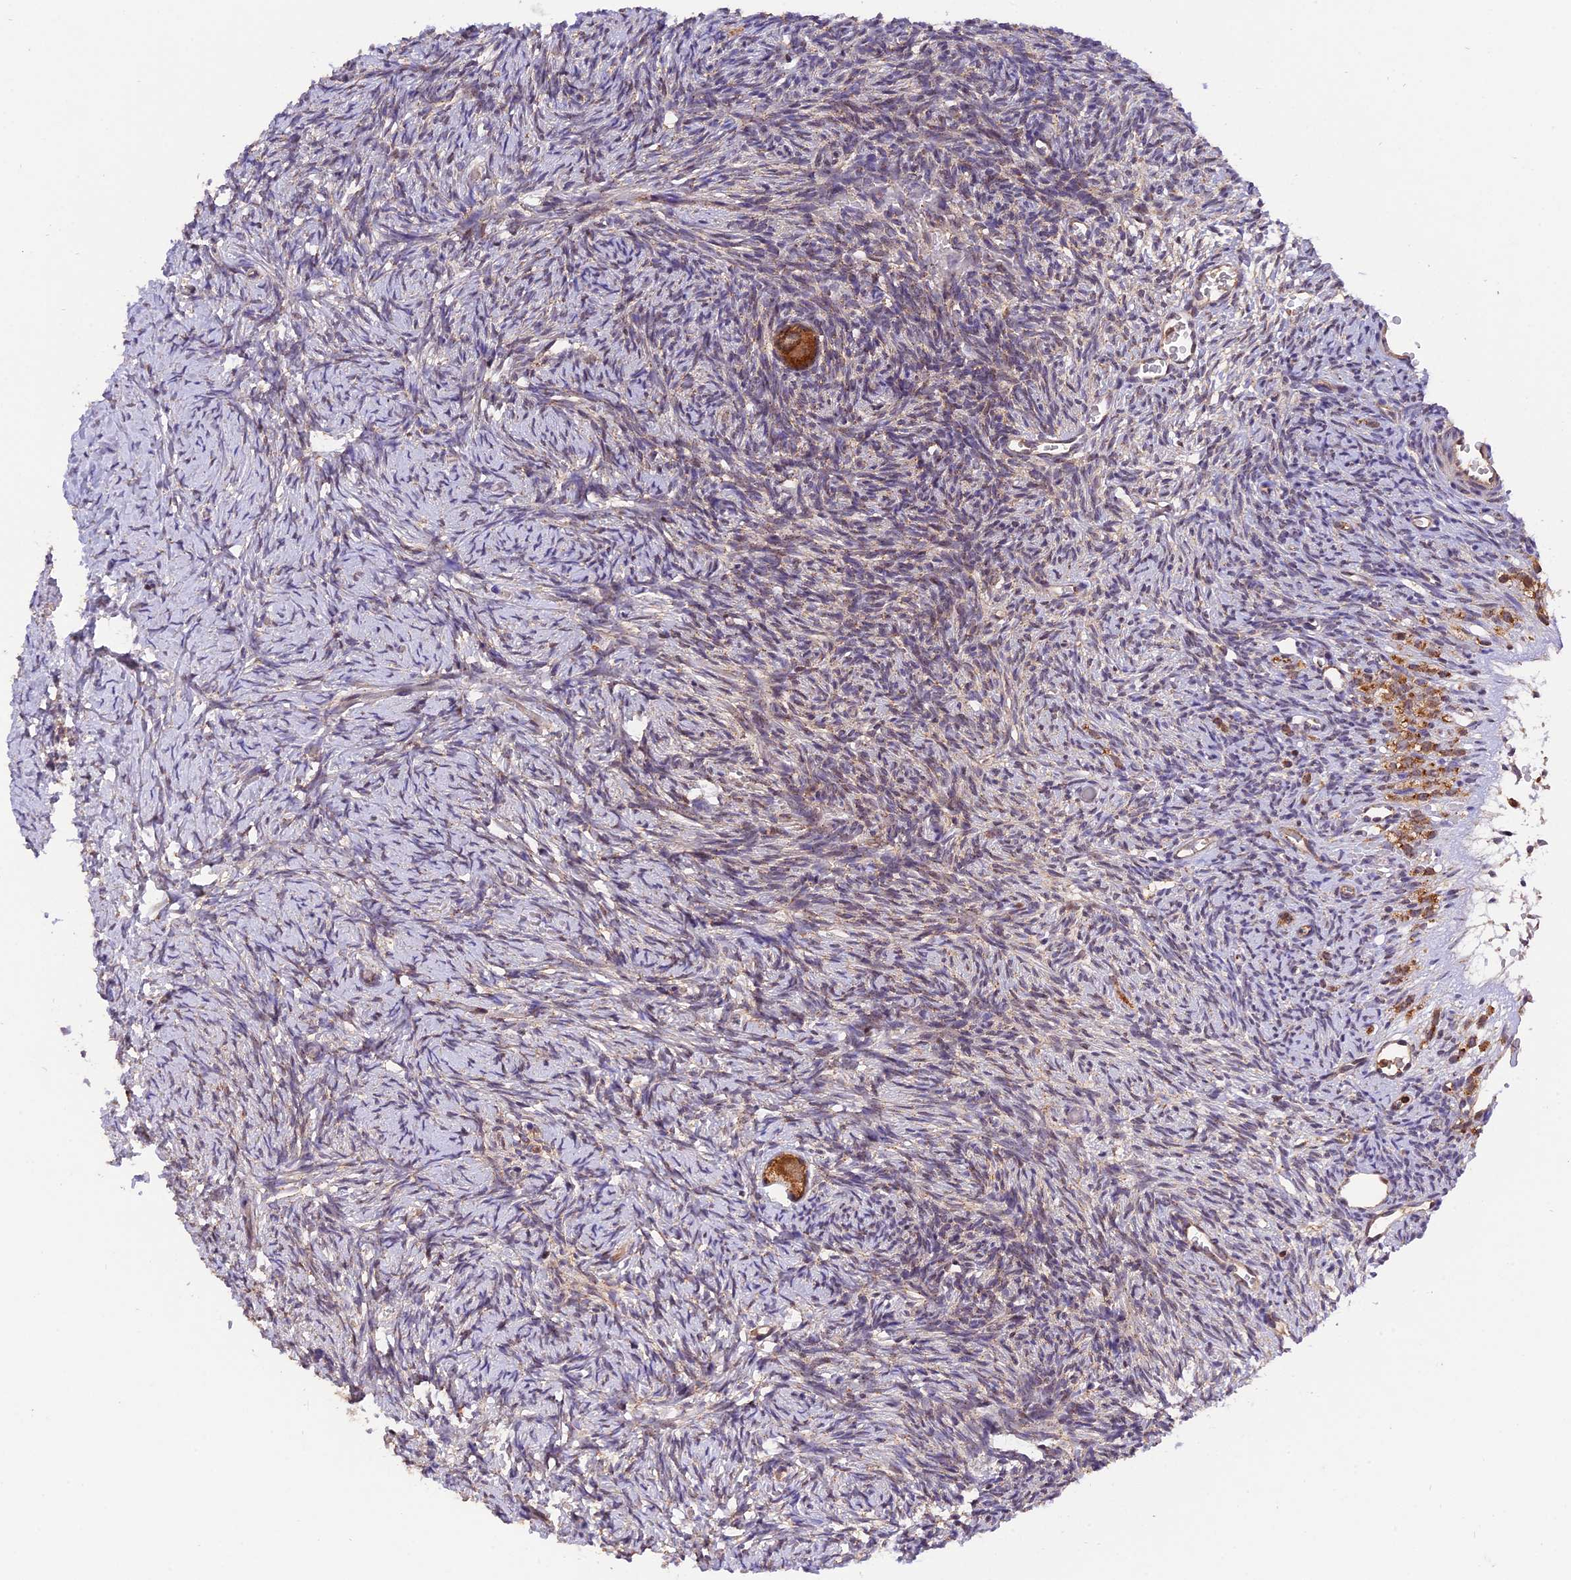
{"staining": {"intensity": "strong", "quantity": ">75%", "location": "cytoplasmic/membranous"}, "tissue": "ovary", "cell_type": "Follicle cells", "image_type": "normal", "snomed": [{"axis": "morphology", "description": "Normal tissue, NOS"}, {"axis": "topography", "description": "Ovary"}], "caption": "Immunohistochemistry histopathology image of normal human ovary stained for a protein (brown), which exhibits high levels of strong cytoplasmic/membranous staining in approximately >75% of follicle cells.", "gene": "PEX3", "patient": {"sex": "female", "age": 39}}